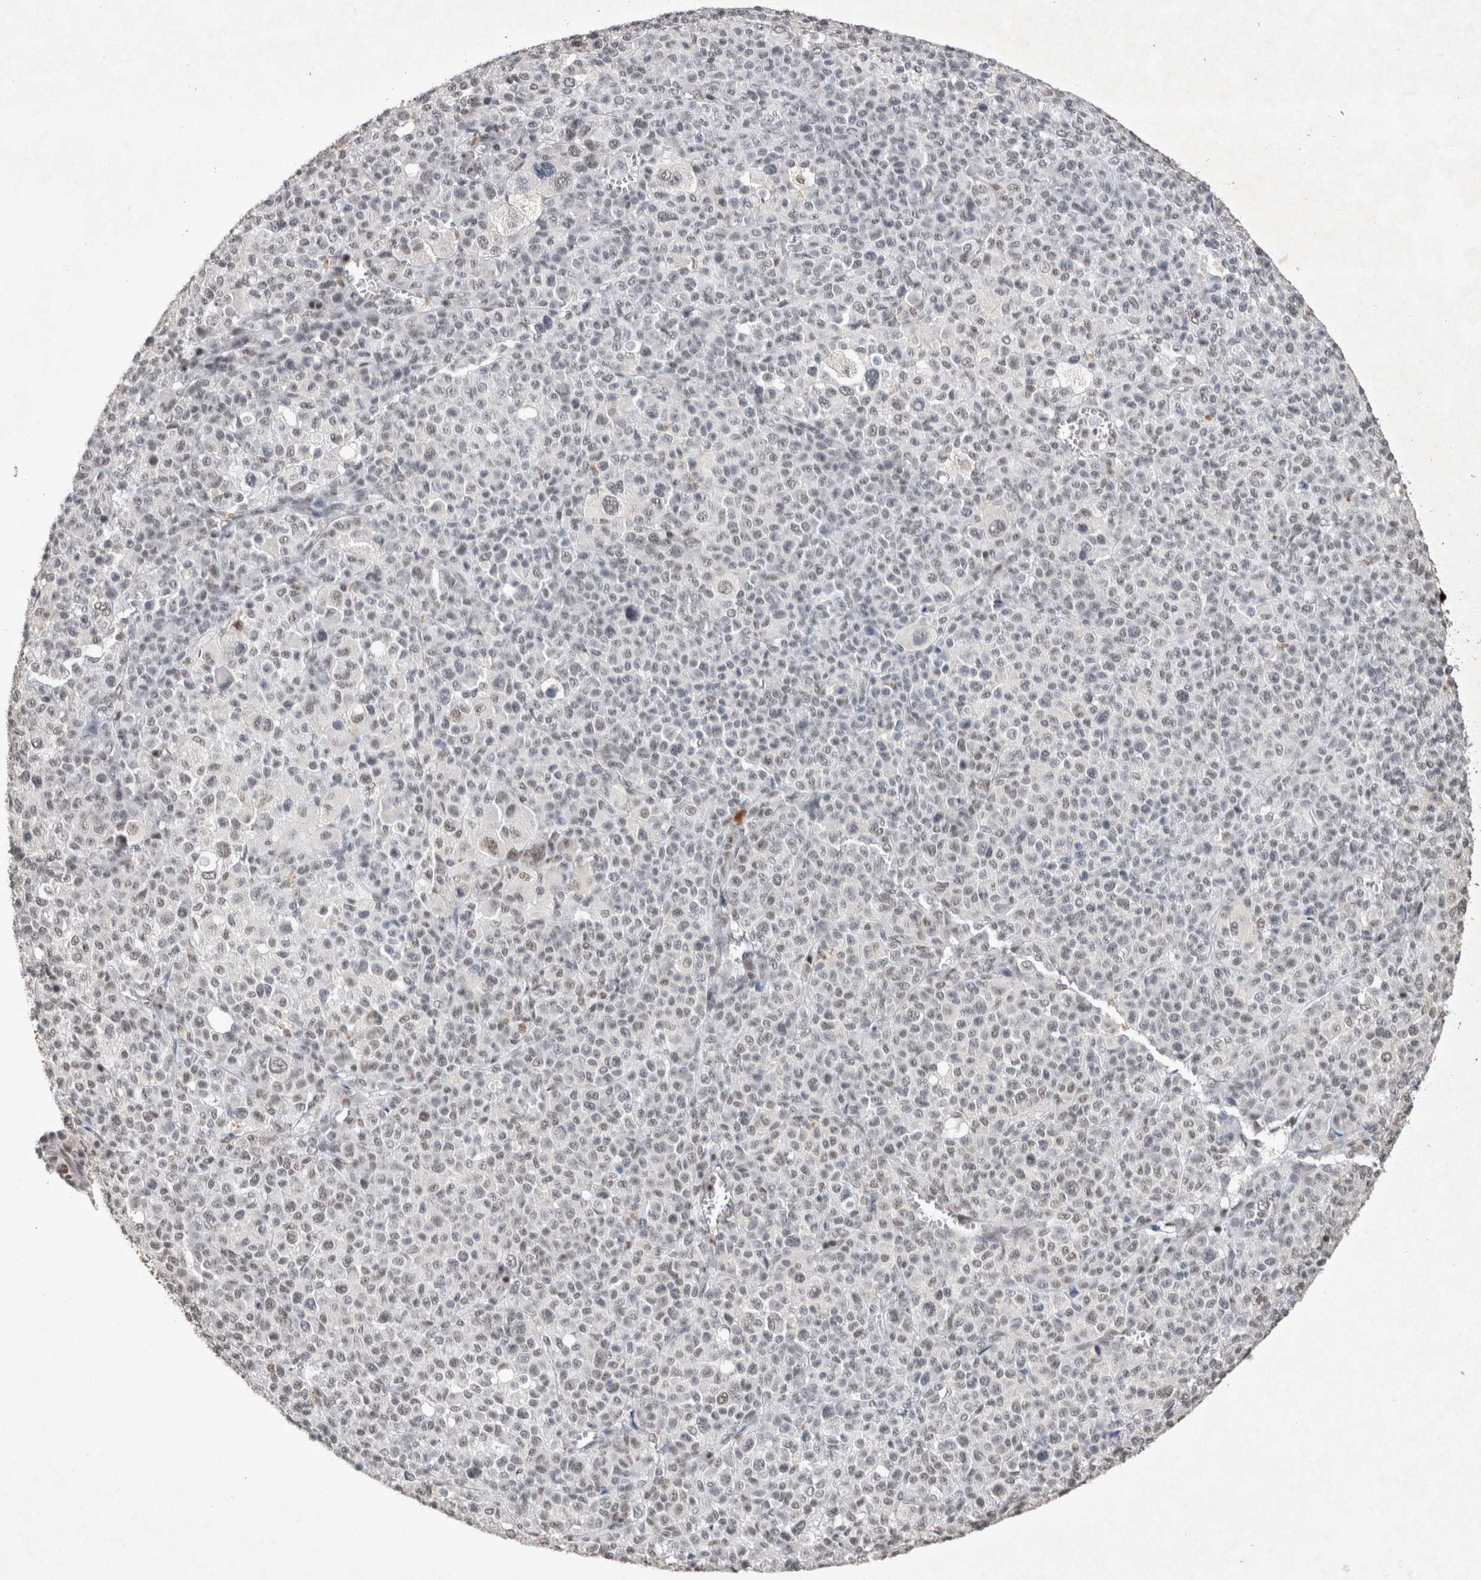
{"staining": {"intensity": "negative", "quantity": "none", "location": "none"}, "tissue": "melanoma", "cell_type": "Tumor cells", "image_type": "cancer", "snomed": [{"axis": "morphology", "description": "Malignant melanoma, Metastatic site"}, {"axis": "topography", "description": "Skin"}], "caption": "The micrograph displays no staining of tumor cells in melanoma.", "gene": "RBM6", "patient": {"sex": "female", "age": 74}}